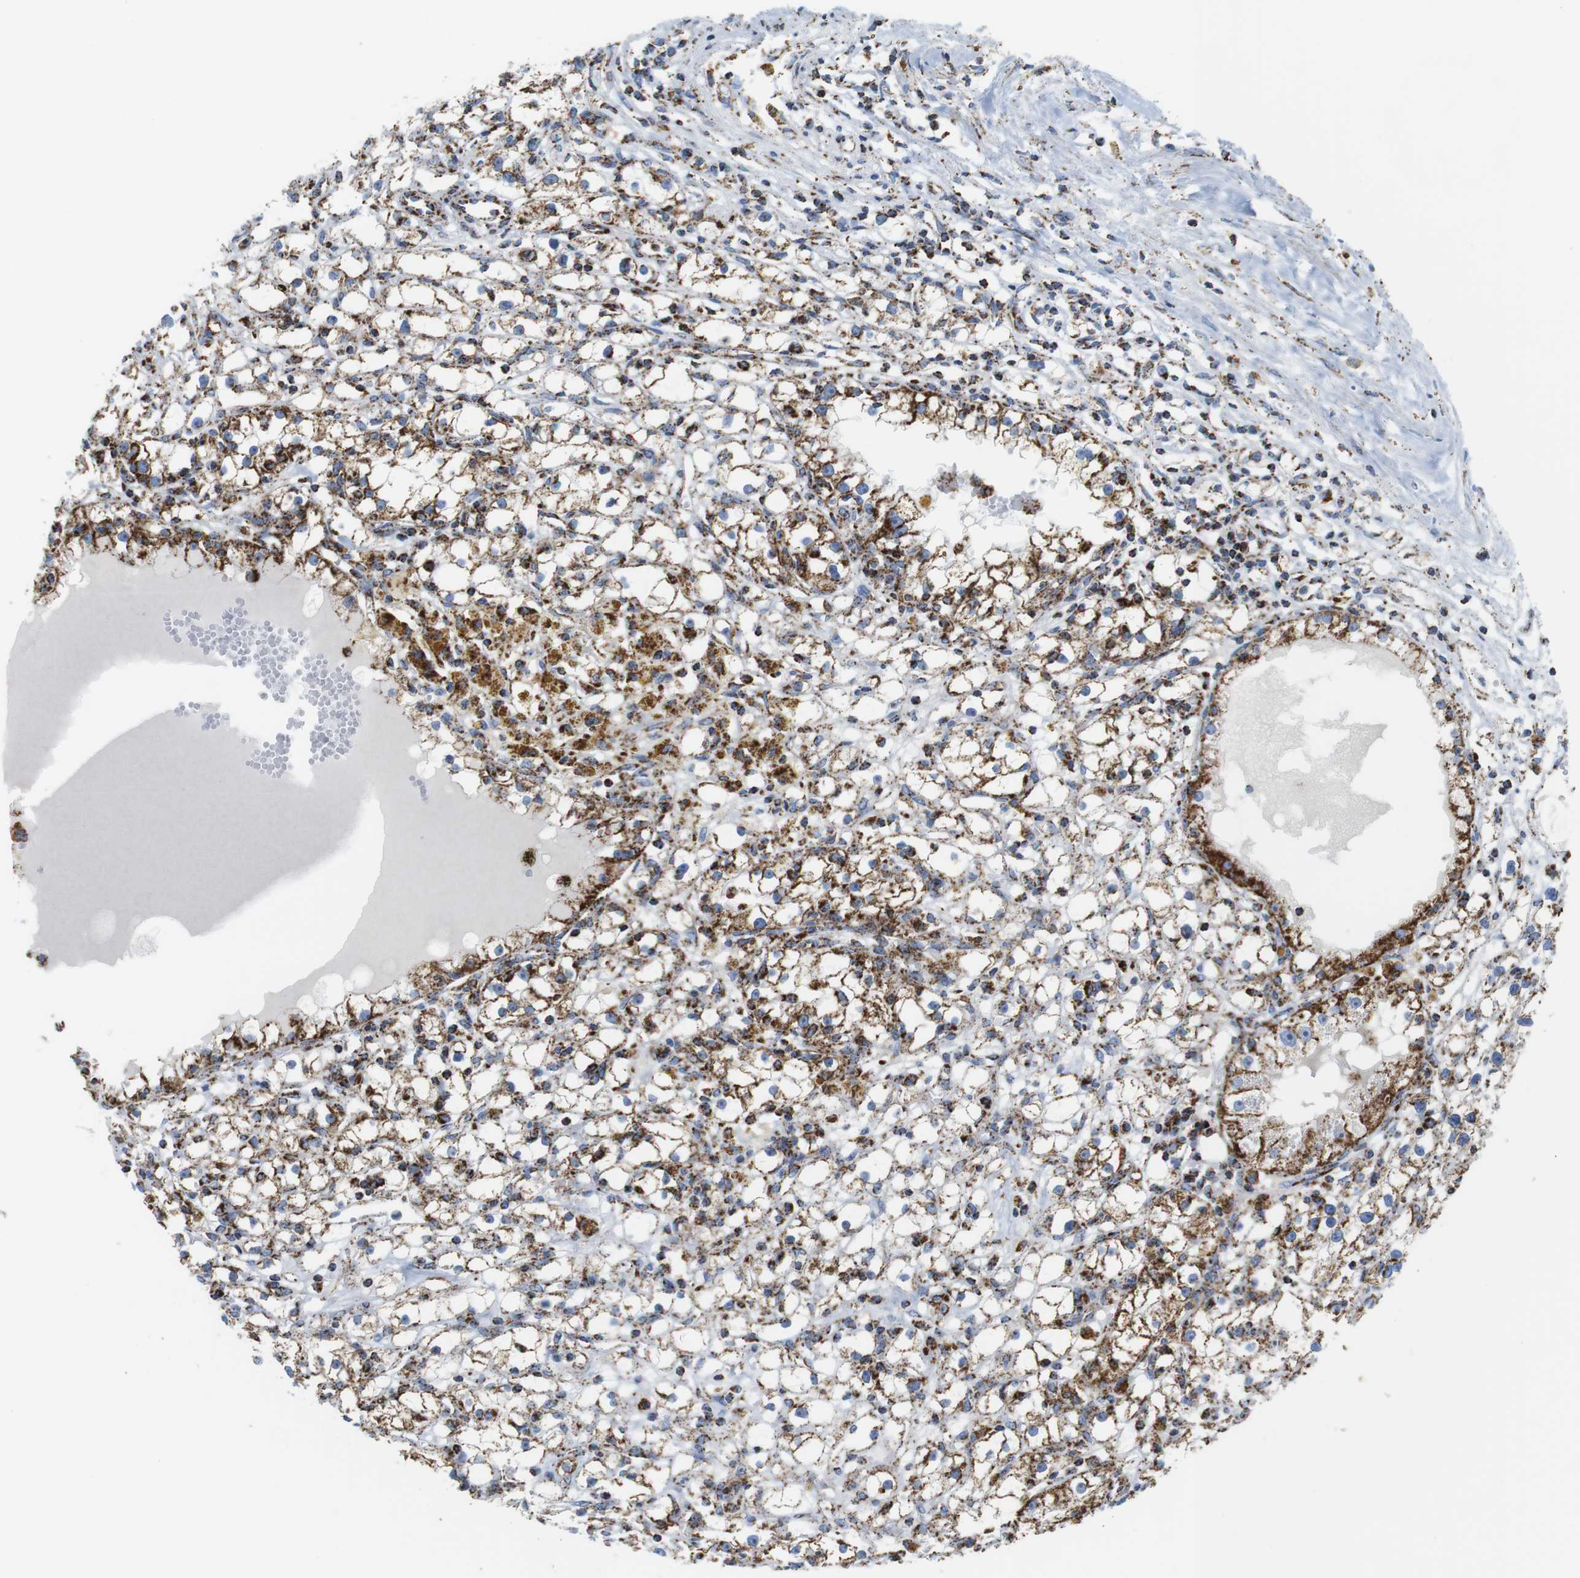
{"staining": {"intensity": "moderate", "quantity": ">75%", "location": "cytoplasmic/membranous"}, "tissue": "renal cancer", "cell_type": "Tumor cells", "image_type": "cancer", "snomed": [{"axis": "morphology", "description": "Adenocarcinoma, NOS"}, {"axis": "topography", "description": "Kidney"}], "caption": "A micrograph of adenocarcinoma (renal) stained for a protein displays moderate cytoplasmic/membranous brown staining in tumor cells.", "gene": "ATP5PO", "patient": {"sex": "male", "age": 56}}